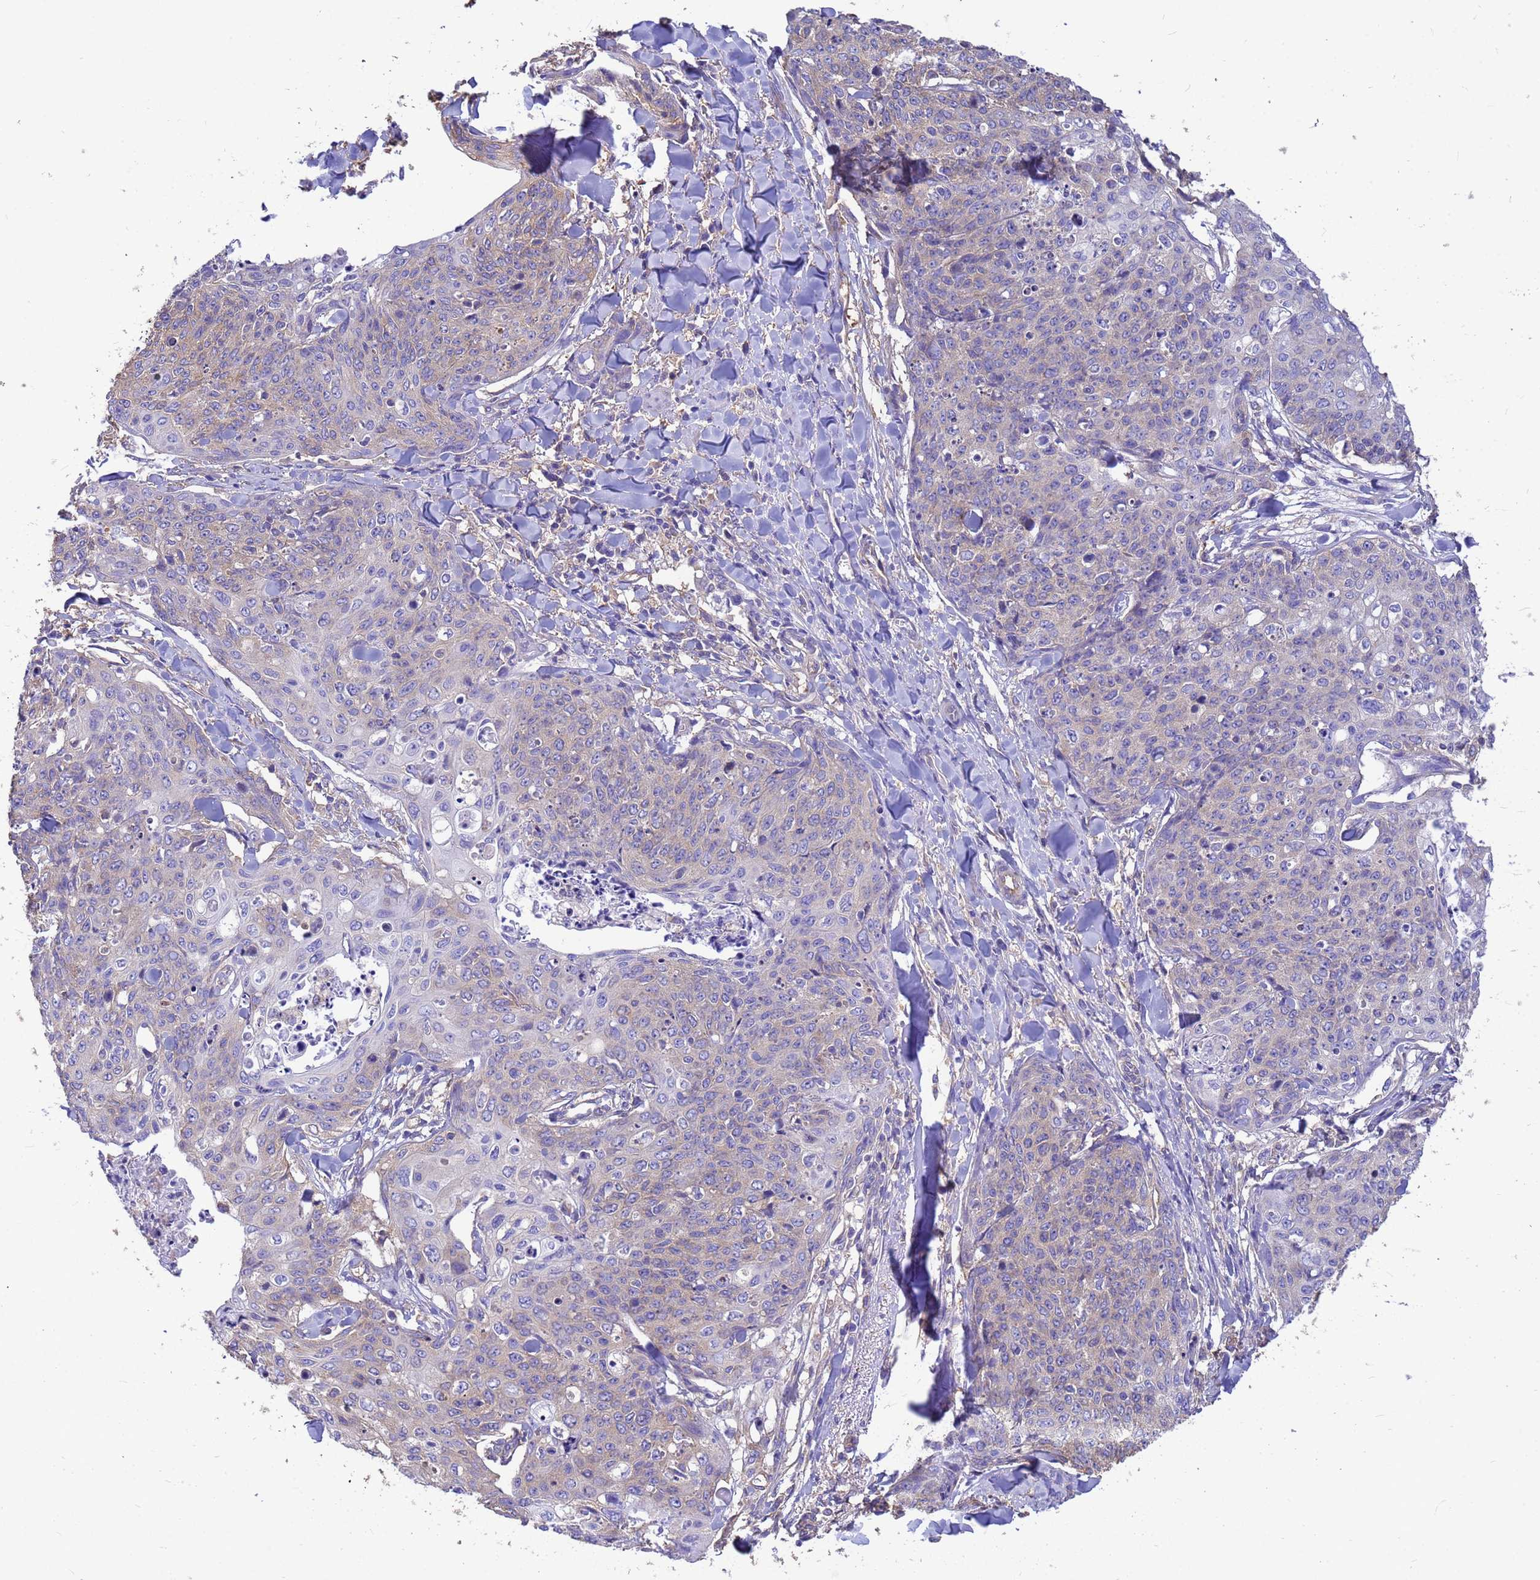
{"staining": {"intensity": "weak", "quantity": "<25%", "location": "cytoplasmic/membranous"}, "tissue": "skin cancer", "cell_type": "Tumor cells", "image_type": "cancer", "snomed": [{"axis": "morphology", "description": "Squamous cell carcinoma, NOS"}, {"axis": "topography", "description": "Skin"}, {"axis": "topography", "description": "Vulva"}], "caption": "Tumor cells are negative for protein expression in human squamous cell carcinoma (skin).", "gene": "TUBB1", "patient": {"sex": "female", "age": 85}}